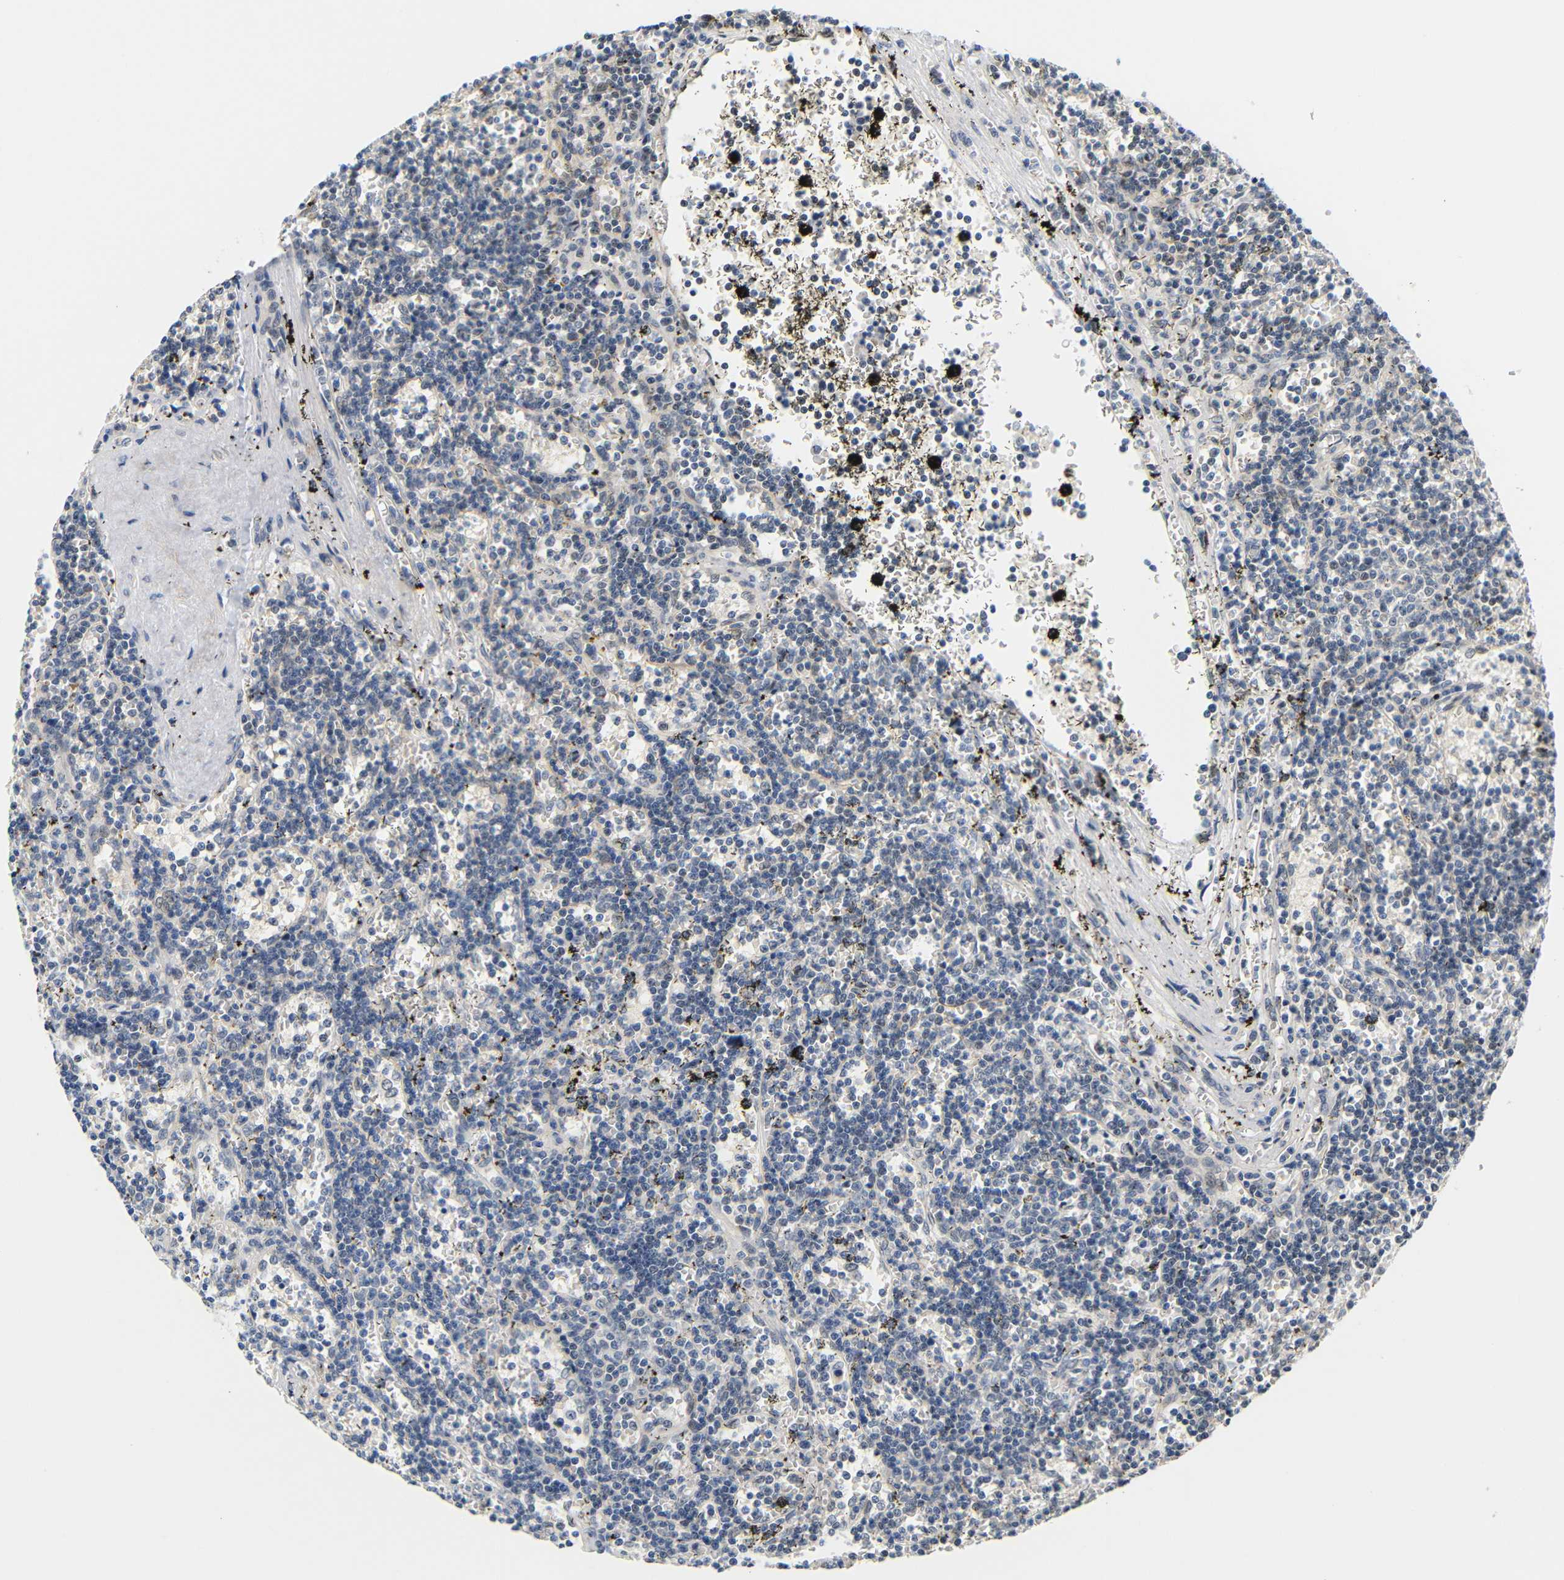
{"staining": {"intensity": "weak", "quantity": "<25%", "location": "nuclear"}, "tissue": "lymphoma", "cell_type": "Tumor cells", "image_type": "cancer", "snomed": [{"axis": "morphology", "description": "Malignant lymphoma, non-Hodgkin's type, Low grade"}, {"axis": "topography", "description": "Spleen"}], "caption": "Lymphoma stained for a protein using IHC demonstrates no expression tumor cells.", "gene": "GJA5", "patient": {"sex": "male", "age": 60}}